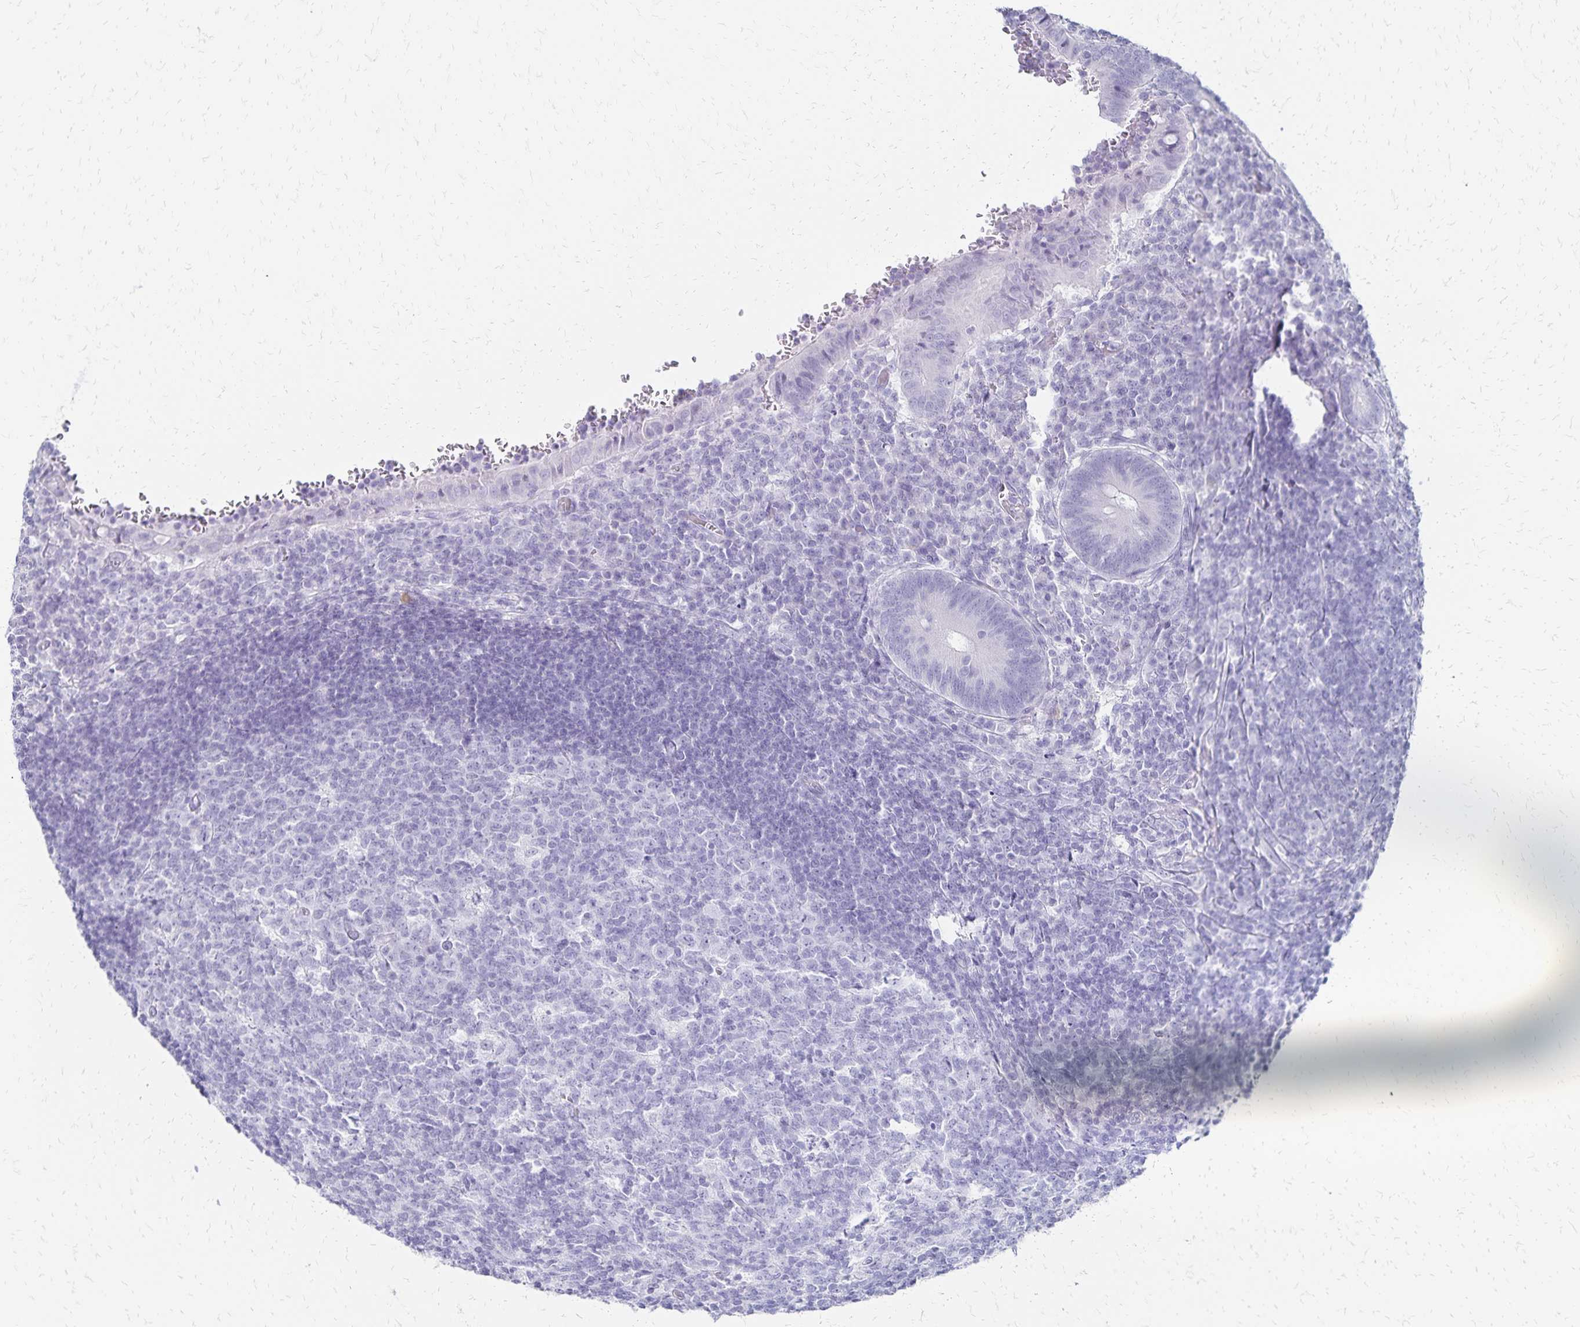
{"staining": {"intensity": "negative", "quantity": "none", "location": "none"}, "tissue": "appendix", "cell_type": "Glandular cells", "image_type": "normal", "snomed": [{"axis": "morphology", "description": "Normal tissue, NOS"}, {"axis": "topography", "description": "Appendix"}], "caption": "IHC of normal human appendix displays no staining in glandular cells. The staining is performed using DAB brown chromogen with nuclei counter-stained in using hematoxylin.", "gene": "GIP", "patient": {"sex": "male", "age": 18}}